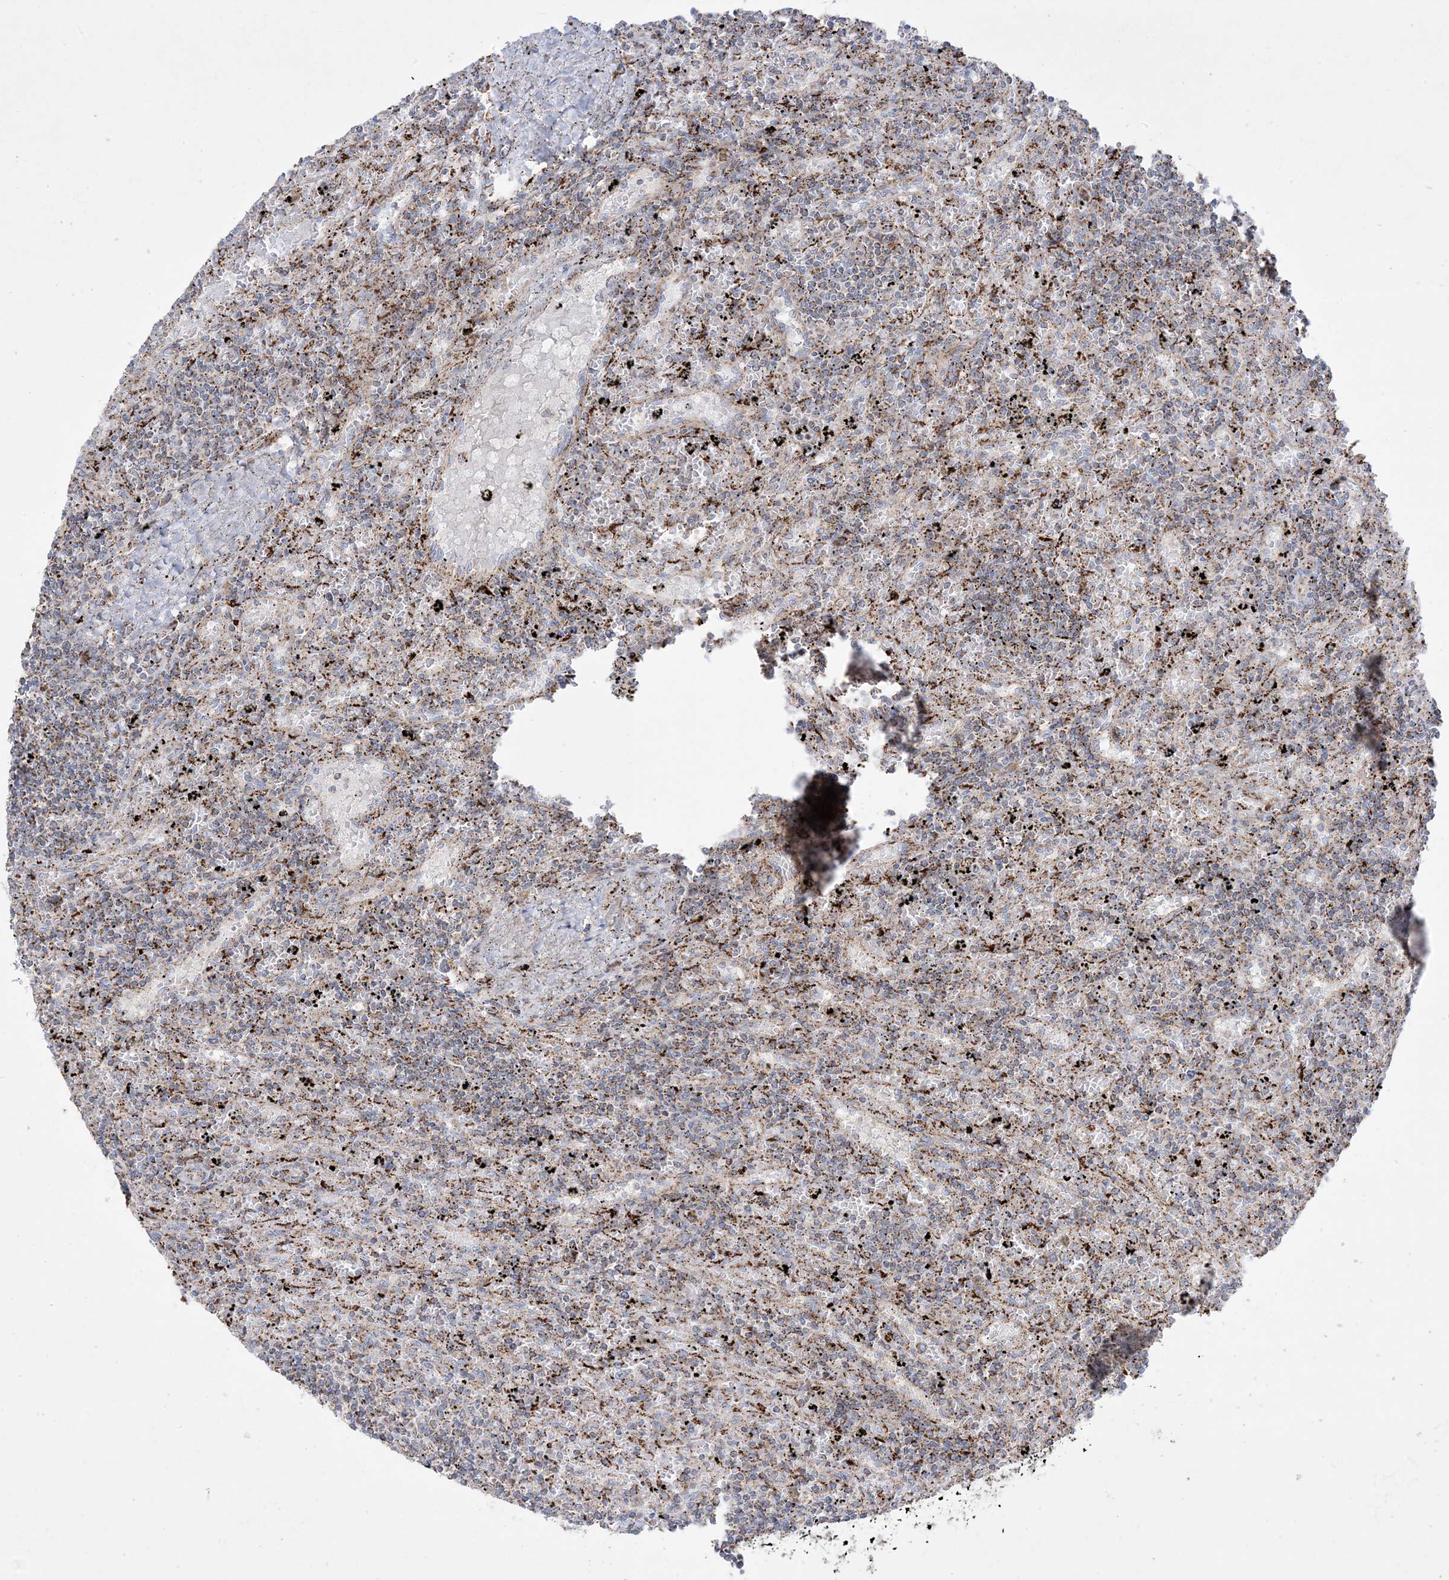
{"staining": {"intensity": "moderate", "quantity": "<25%", "location": "cytoplasmic/membranous"}, "tissue": "lymphoma", "cell_type": "Tumor cells", "image_type": "cancer", "snomed": [{"axis": "morphology", "description": "Malignant lymphoma, non-Hodgkin's type, Low grade"}, {"axis": "topography", "description": "Spleen"}], "caption": "Lymphoma stained for a protein reveals moderate cytoplasmic/membranous positivity in tumor cells.", "gene": "NDUFAF3", "patient": {"sex": "male", "age": 76}}